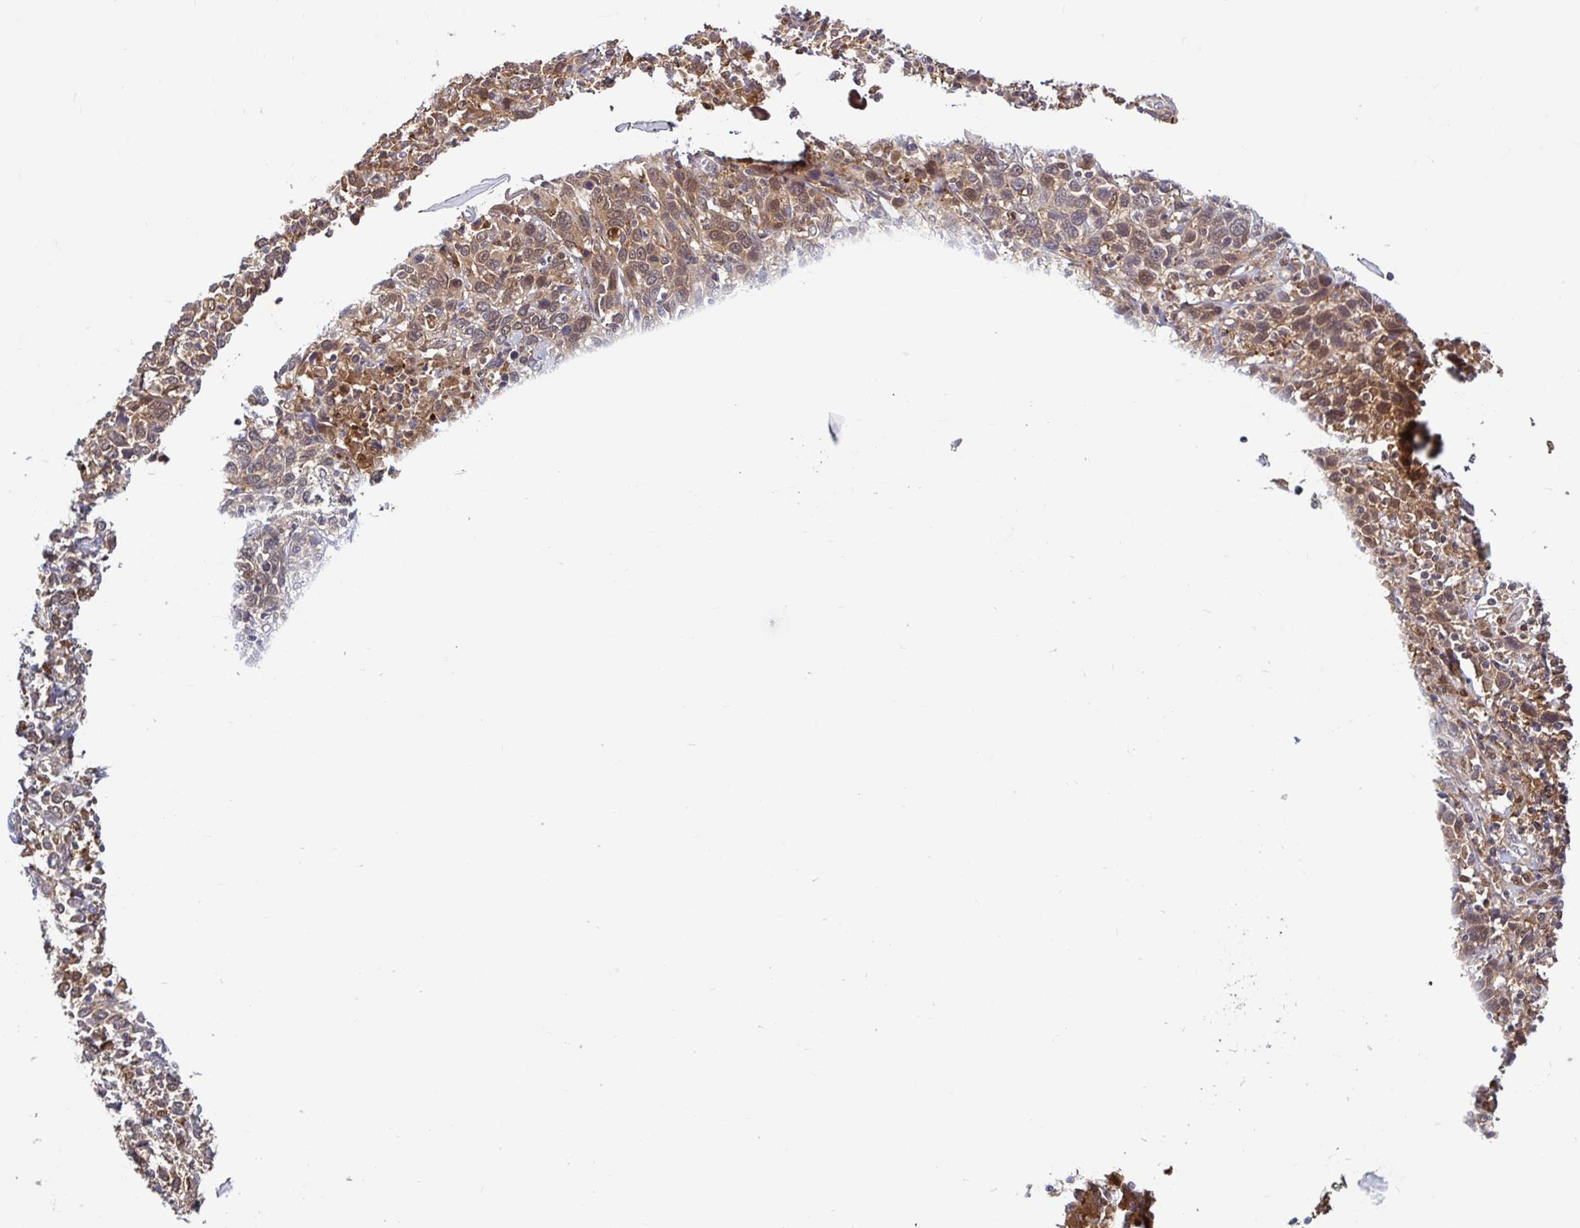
{"staining": {"intensity": "moderate", "quantity": ">75%", "location": "cytoplasmic/membranous,nuclear"}, "tissue": "cervical cancer", "cell_type": "Tumor cells", "image_type": "cancer", "snomed": [{"axis": "morphology", "description": "Squamous cell carcinoma, NOS"}, {"axis": "topography", "description": "Cervix"}], "caption": "Protein expression analysis of cervical cancer (squamous cell carcinoma) demonstrates moderate cytoplasmic/membranous and nuclear staining in about >75% of tumor cells.", "gene": "BLVRA", "patient": {"sex": "female", "age": 46}}